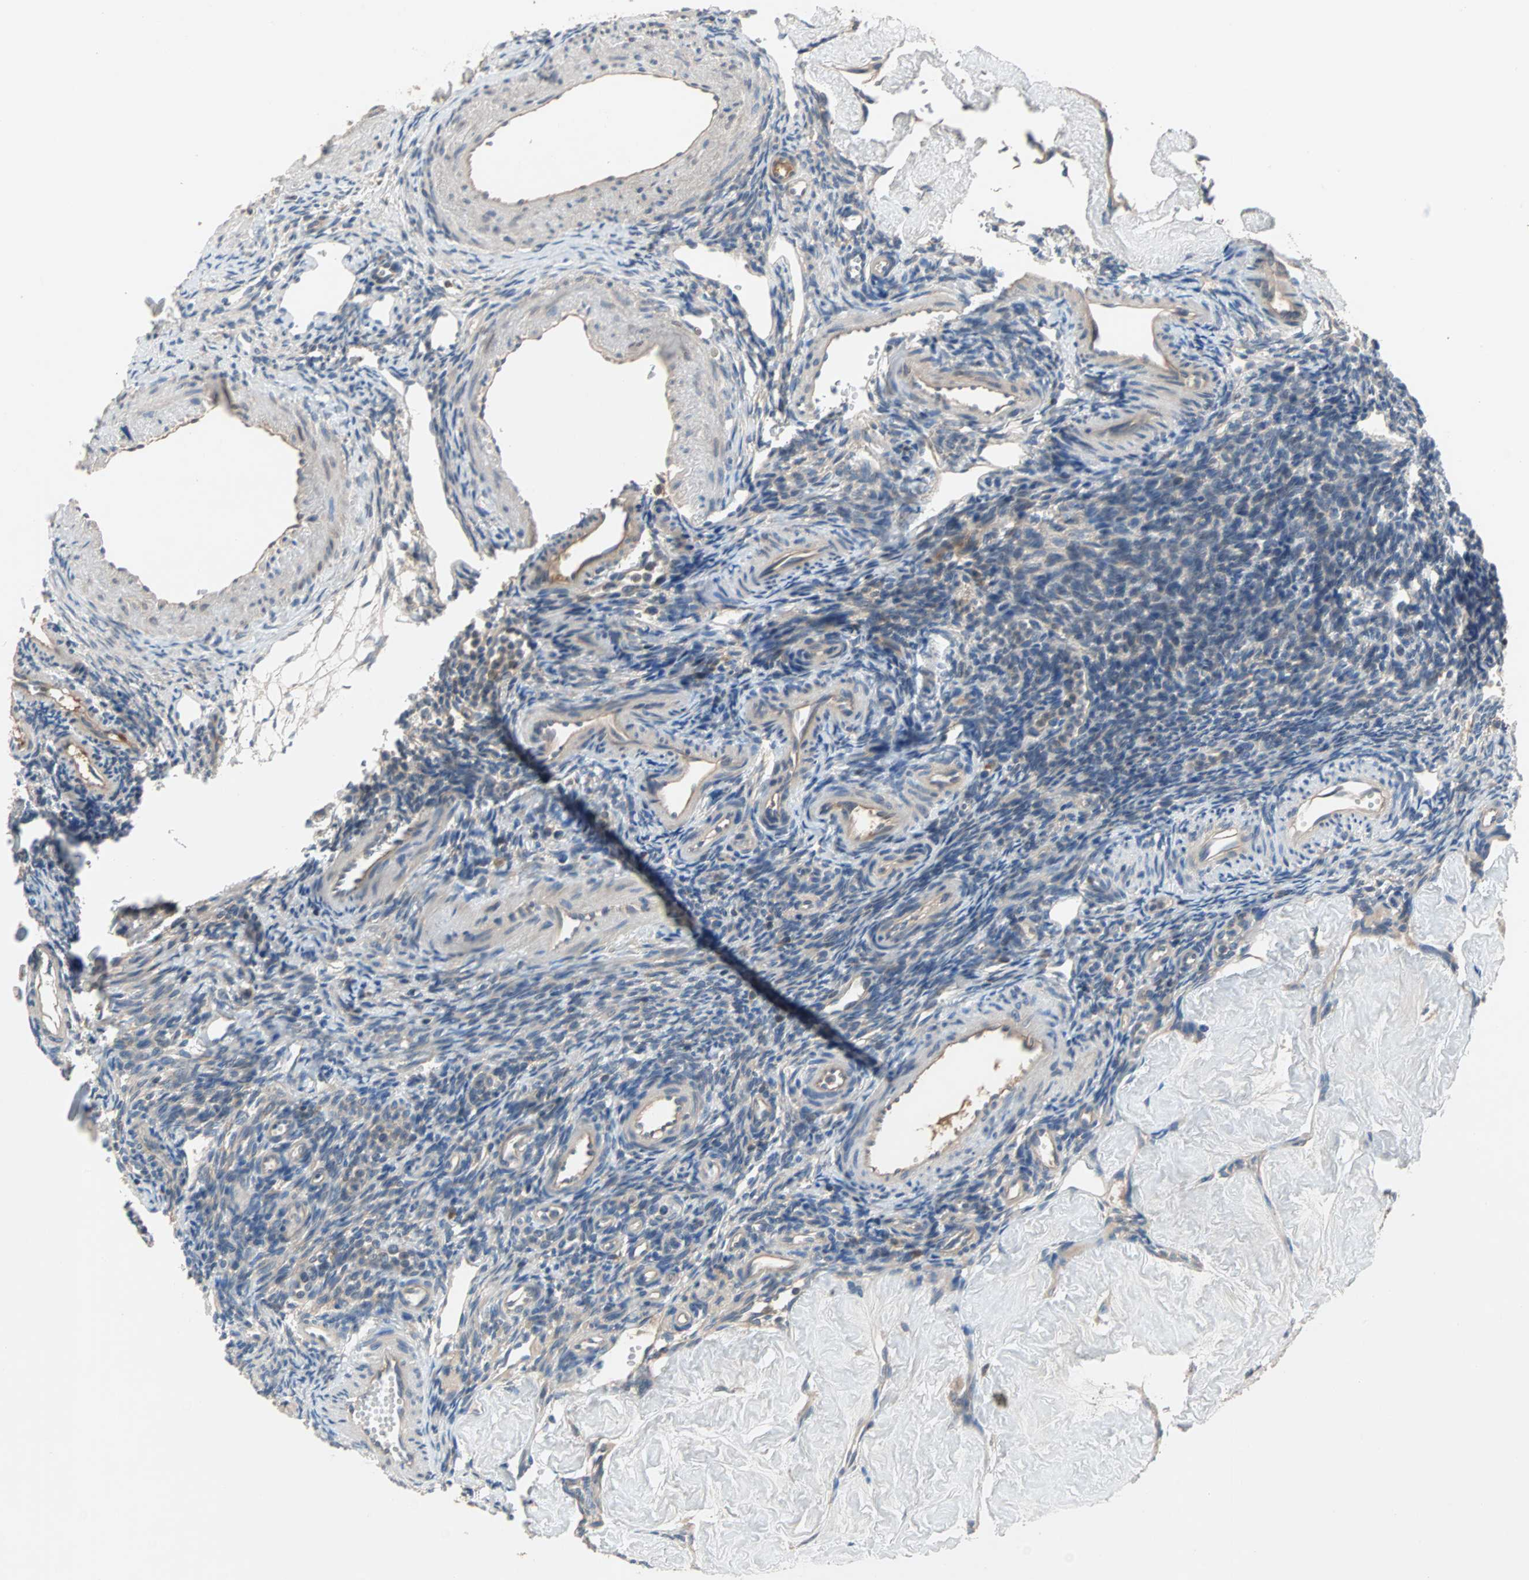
{"staining": {"intensity": "negative", "quantity": "none", "location": "none"}, "tissue": "ovary", "cell_type": "Follicle cells", "image_type": "normal", "snomed": [{"axis": "morphology", "description": "Normal tissue, NOS"}, {"axis": "topography", "description": "Ovary"}], "caption": "The image demonstrates no significant expression in follicle cells of ovary.", "gene": "MAP4K1", "patient": {"sex": "female", "age": 33}}